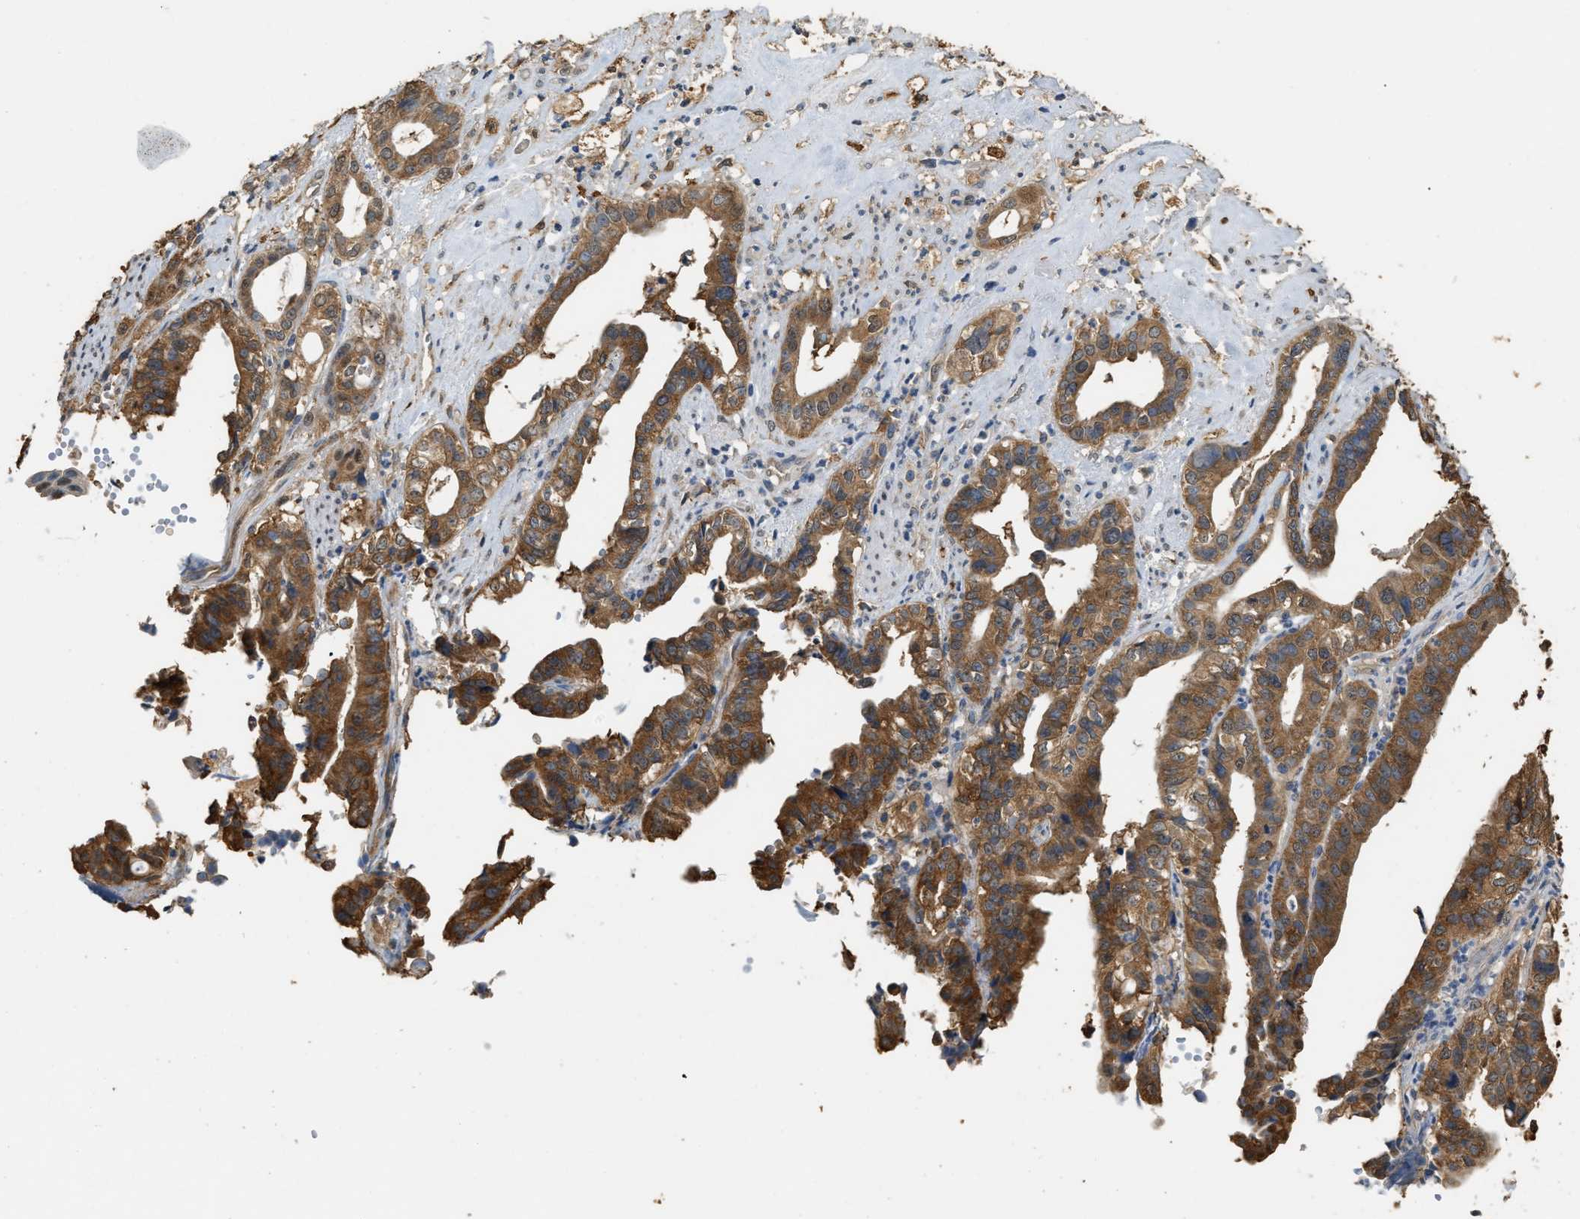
{"staining": {"intensity": "moderate", "quantity": ">75%", "location": "cytoplasmic/membranous"}, "tissue": "liver cancer", "cell_type": "Tumor cells", "image_type": "cancer", "snomed": [{"axis": "morphology", "description": "Cholangiocarcinoma"}, {"axis": "topography", "description": "Liver"}], "caption": "Protein analysis of cholangiocarcinoma (liver) tissue demonstrates moderate cytoplasmic/membranous positivity in approximately >75% of tumor cells. (DAB IHC, brown staining for protein, blue staining for nuclei).", "gene": "GCN1", "patient": {"sex": "female", "age": 61}}